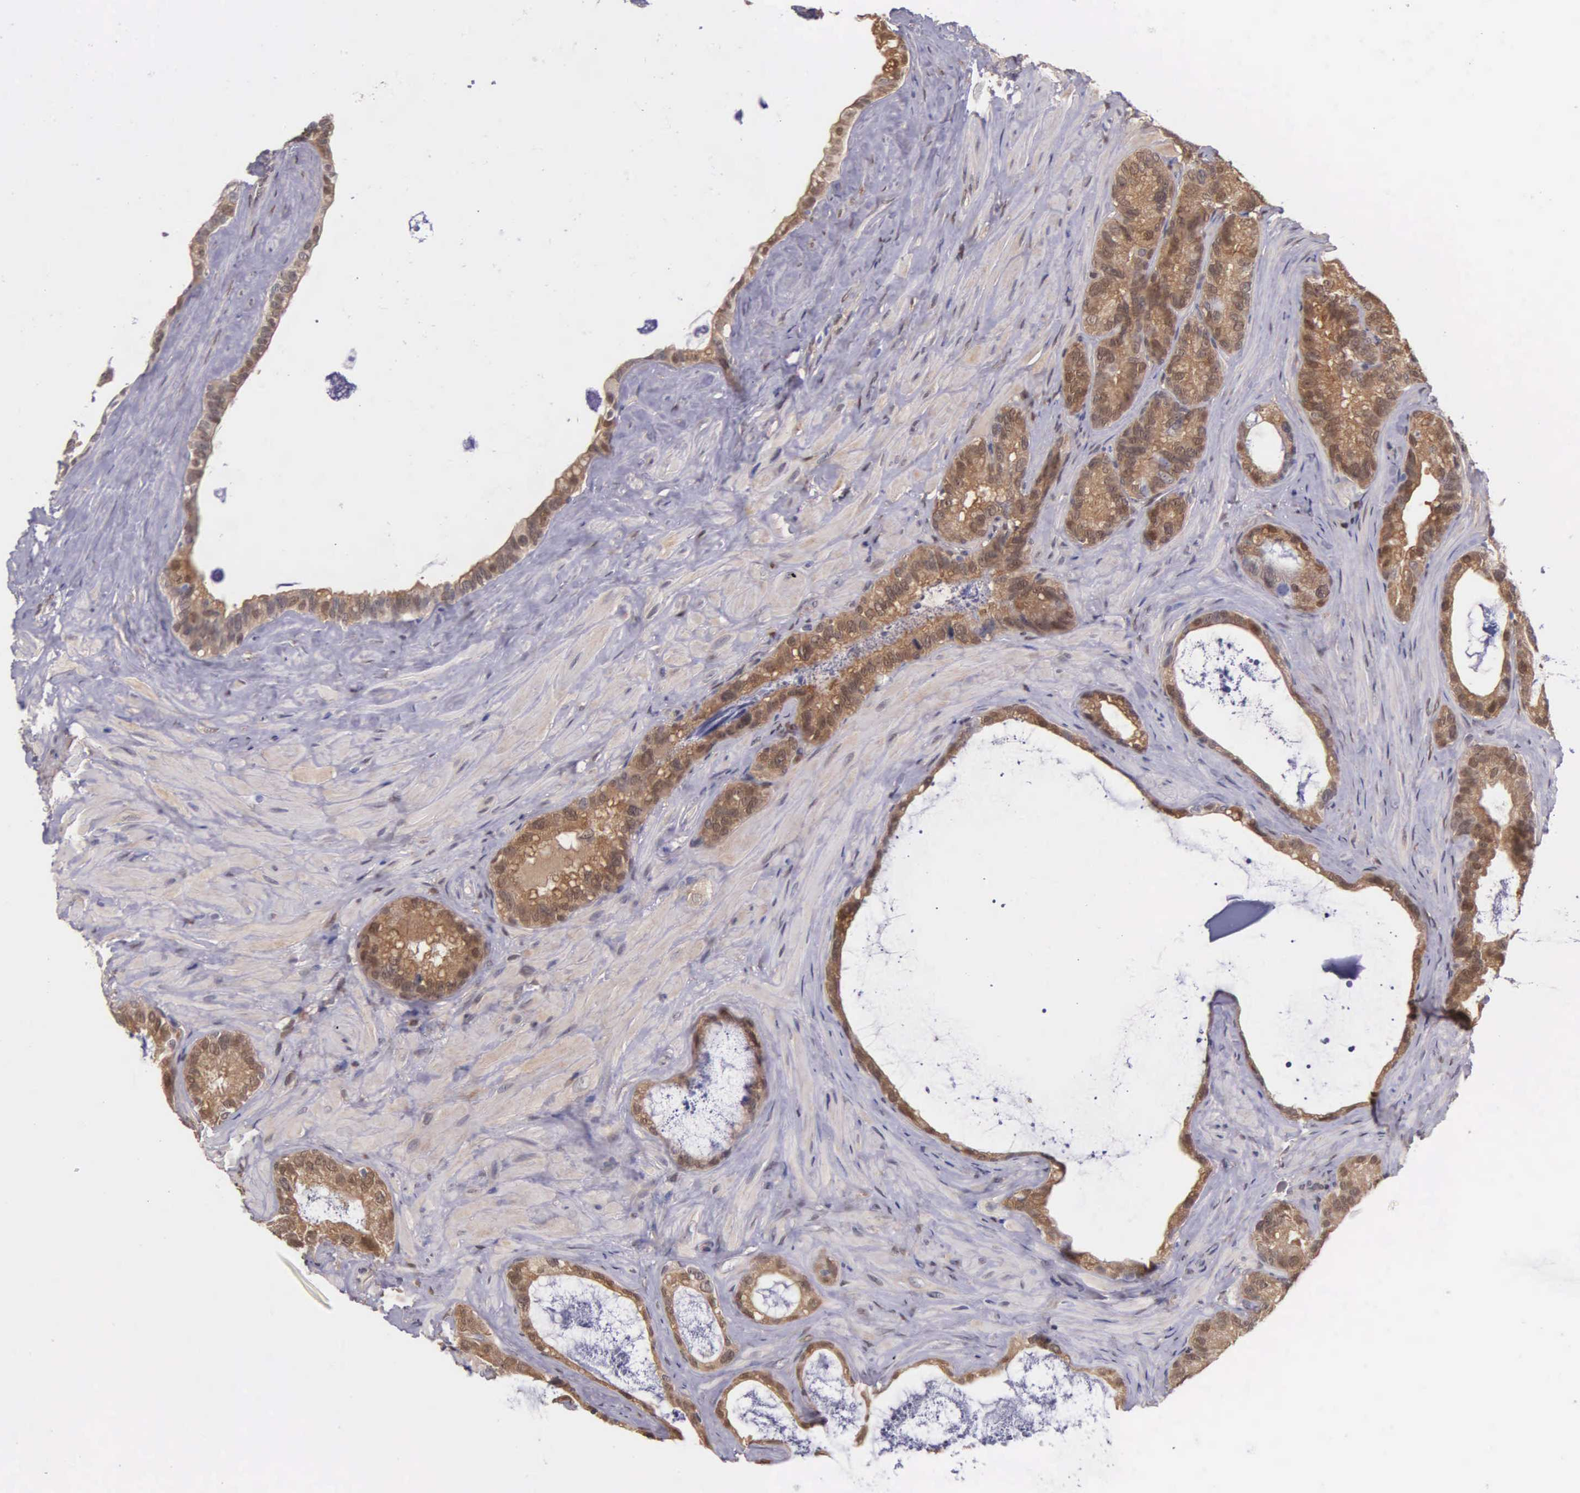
{"staining": {"intensity": "moderate", "quantity": "25%-75%", "location": "cytoplasmic/membranous"}, "tissue": "seminal vesicle", "cell_type": "Glandular cells", "image_type": "normal", "snomed": [{"axis": "morphology", "description": "Normal tissue, NOS"}, {"axis": "topography", "description": "Seminal veicle"}], "caption": "Immunohistochemistry (IHC) histopathology image of normal seminal vesicle: seminal vesicle stained using immunohistochemistry reveals medium levels of moderate protein expression localized specifically in the cytoplasmic/membranous of glandular cells, appearing as a cytoplasmic/membranous brown color.", "gene": "GSTT2B", "patient": {"sex": "male", "age": 63}}